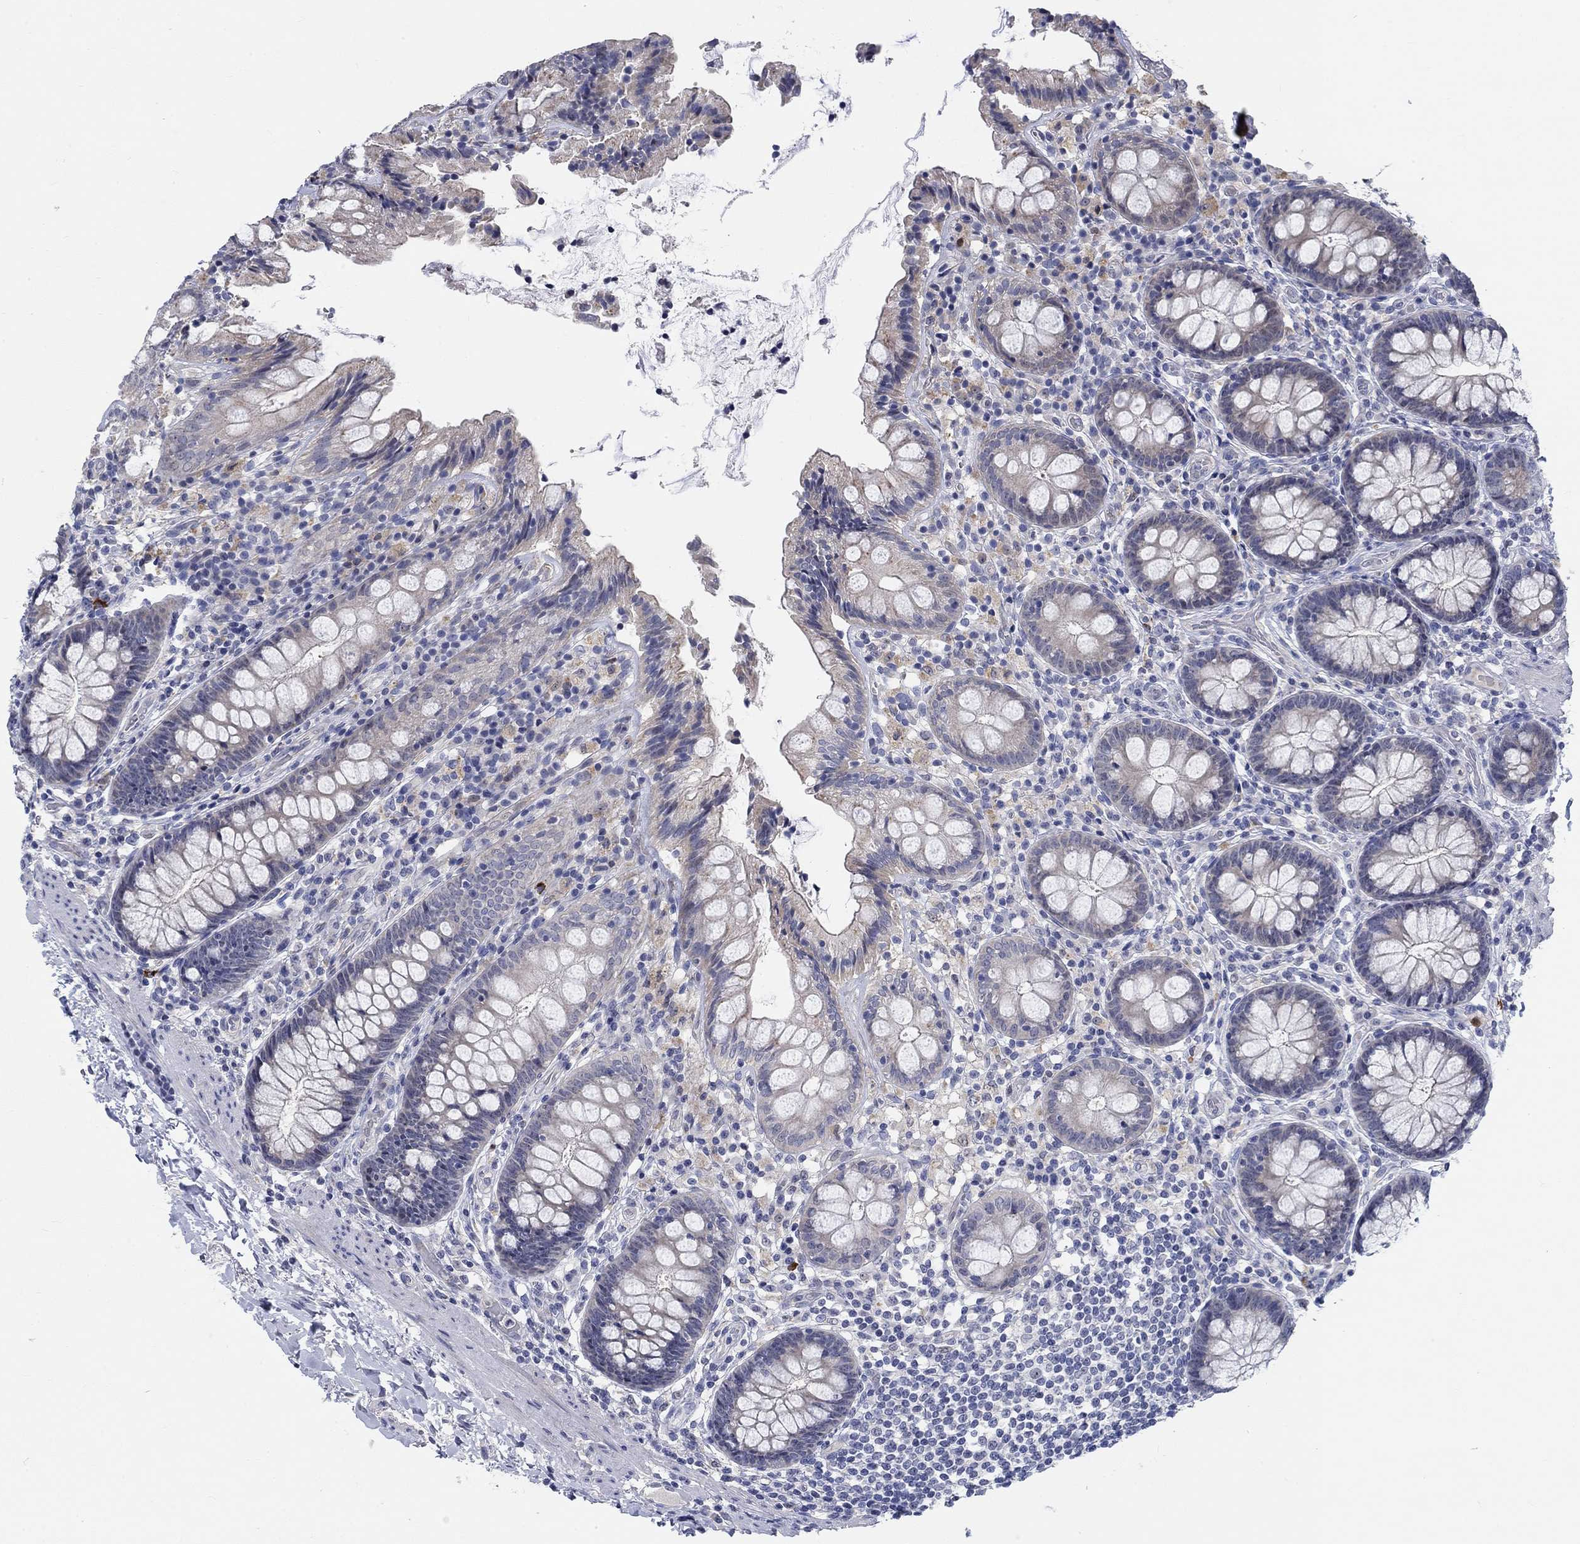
{"staining": {"intensity": "negative", "quantity": "none", "location": "none"}, "tissue": "colon", "cell_type": "Endothelial cells", "image_type": "normal", "snomed": [{"axis": "morphology", "description": "Normal tissue, NOS"}, {"axis": "topography", "description": "Colon"}], "caption": "Immunohistochemistry micrograph of normal human colon stained for a protein (brown), which shows no staining in endothelial cells.", "gene": "SMIM18", "patient": {"sex": "female", "age": 86}}